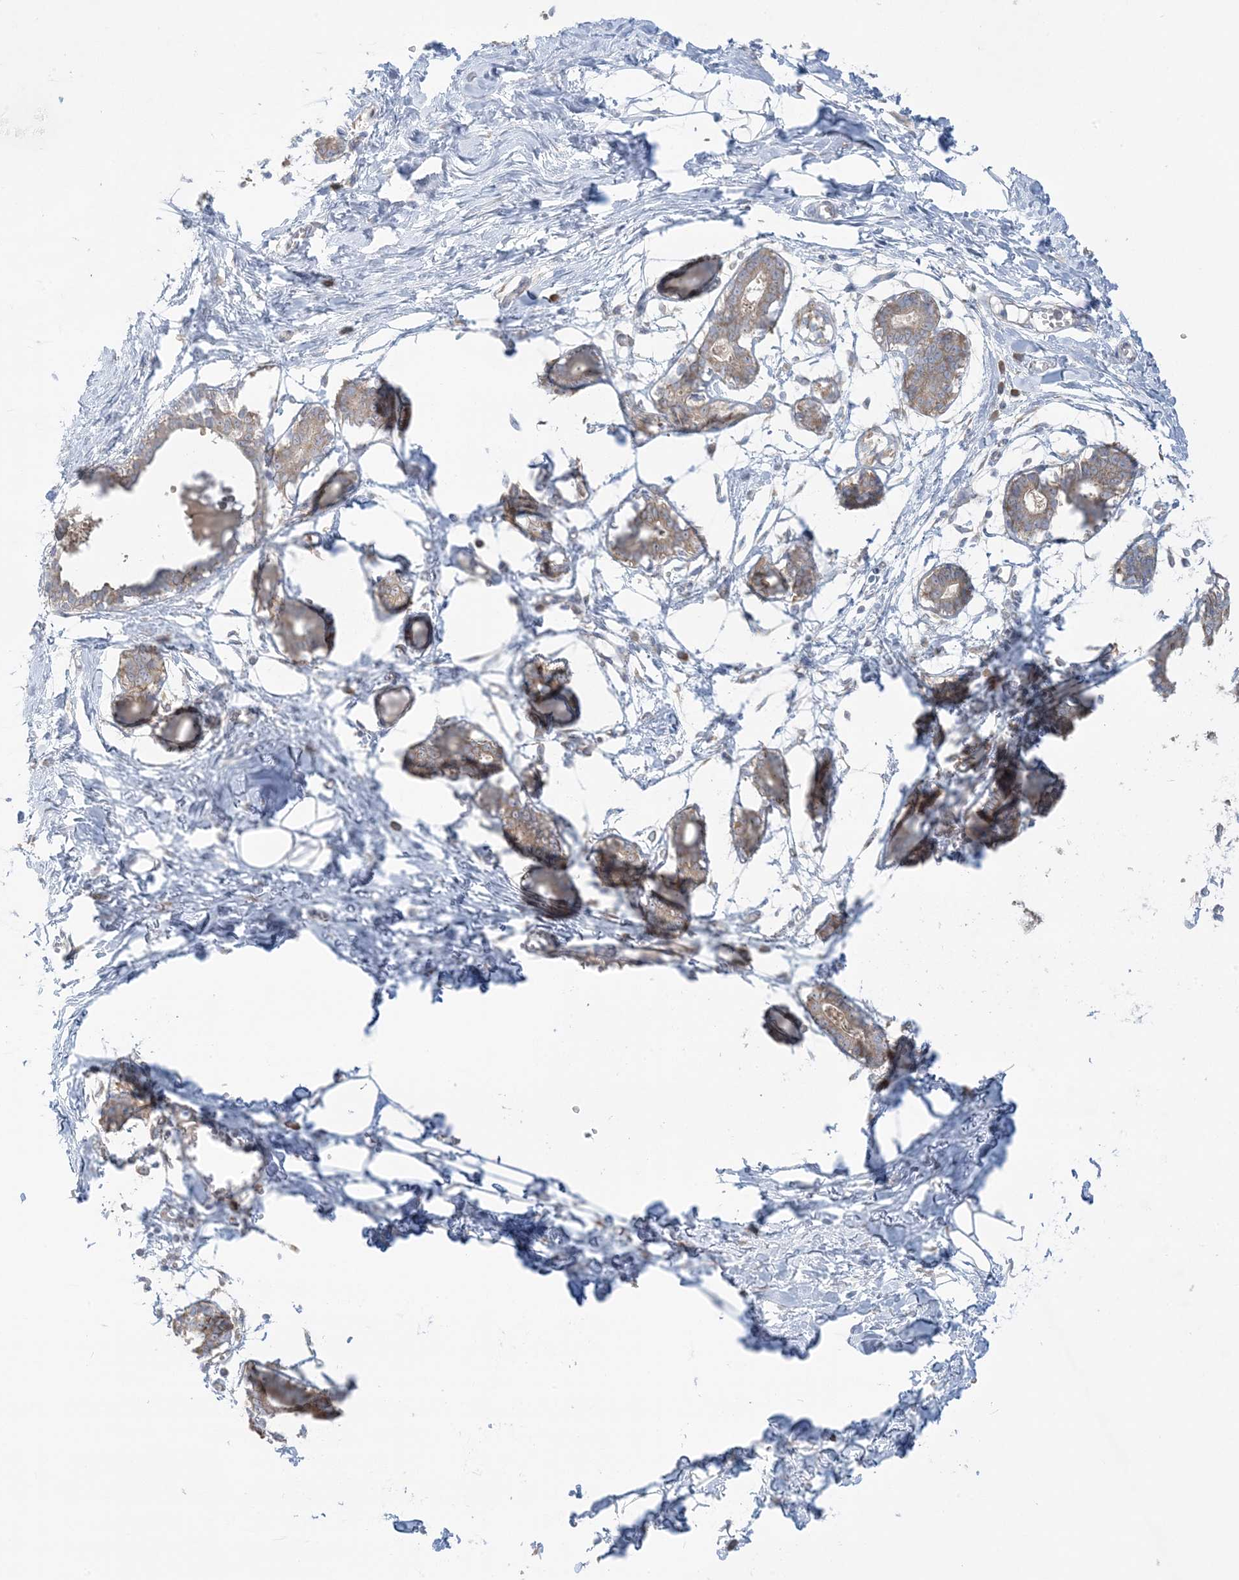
{"staining": {"intensity": "negative", "quantity": "none", "location": "none"}, "tissue": "breast", "cell_type": "Adipocytes", "image_type": "normal", "snomed": [{"axis": "morphology", "description": "Normal tissue, NOS"}, {"axis": "topography", "description": "Breast"}], "caption": "Immunohistochemical staining of benign breast demonstrates no significant expression in adipocytes.", "gene": "RPP40", "patient": {"sex": "female", "age": 27}}